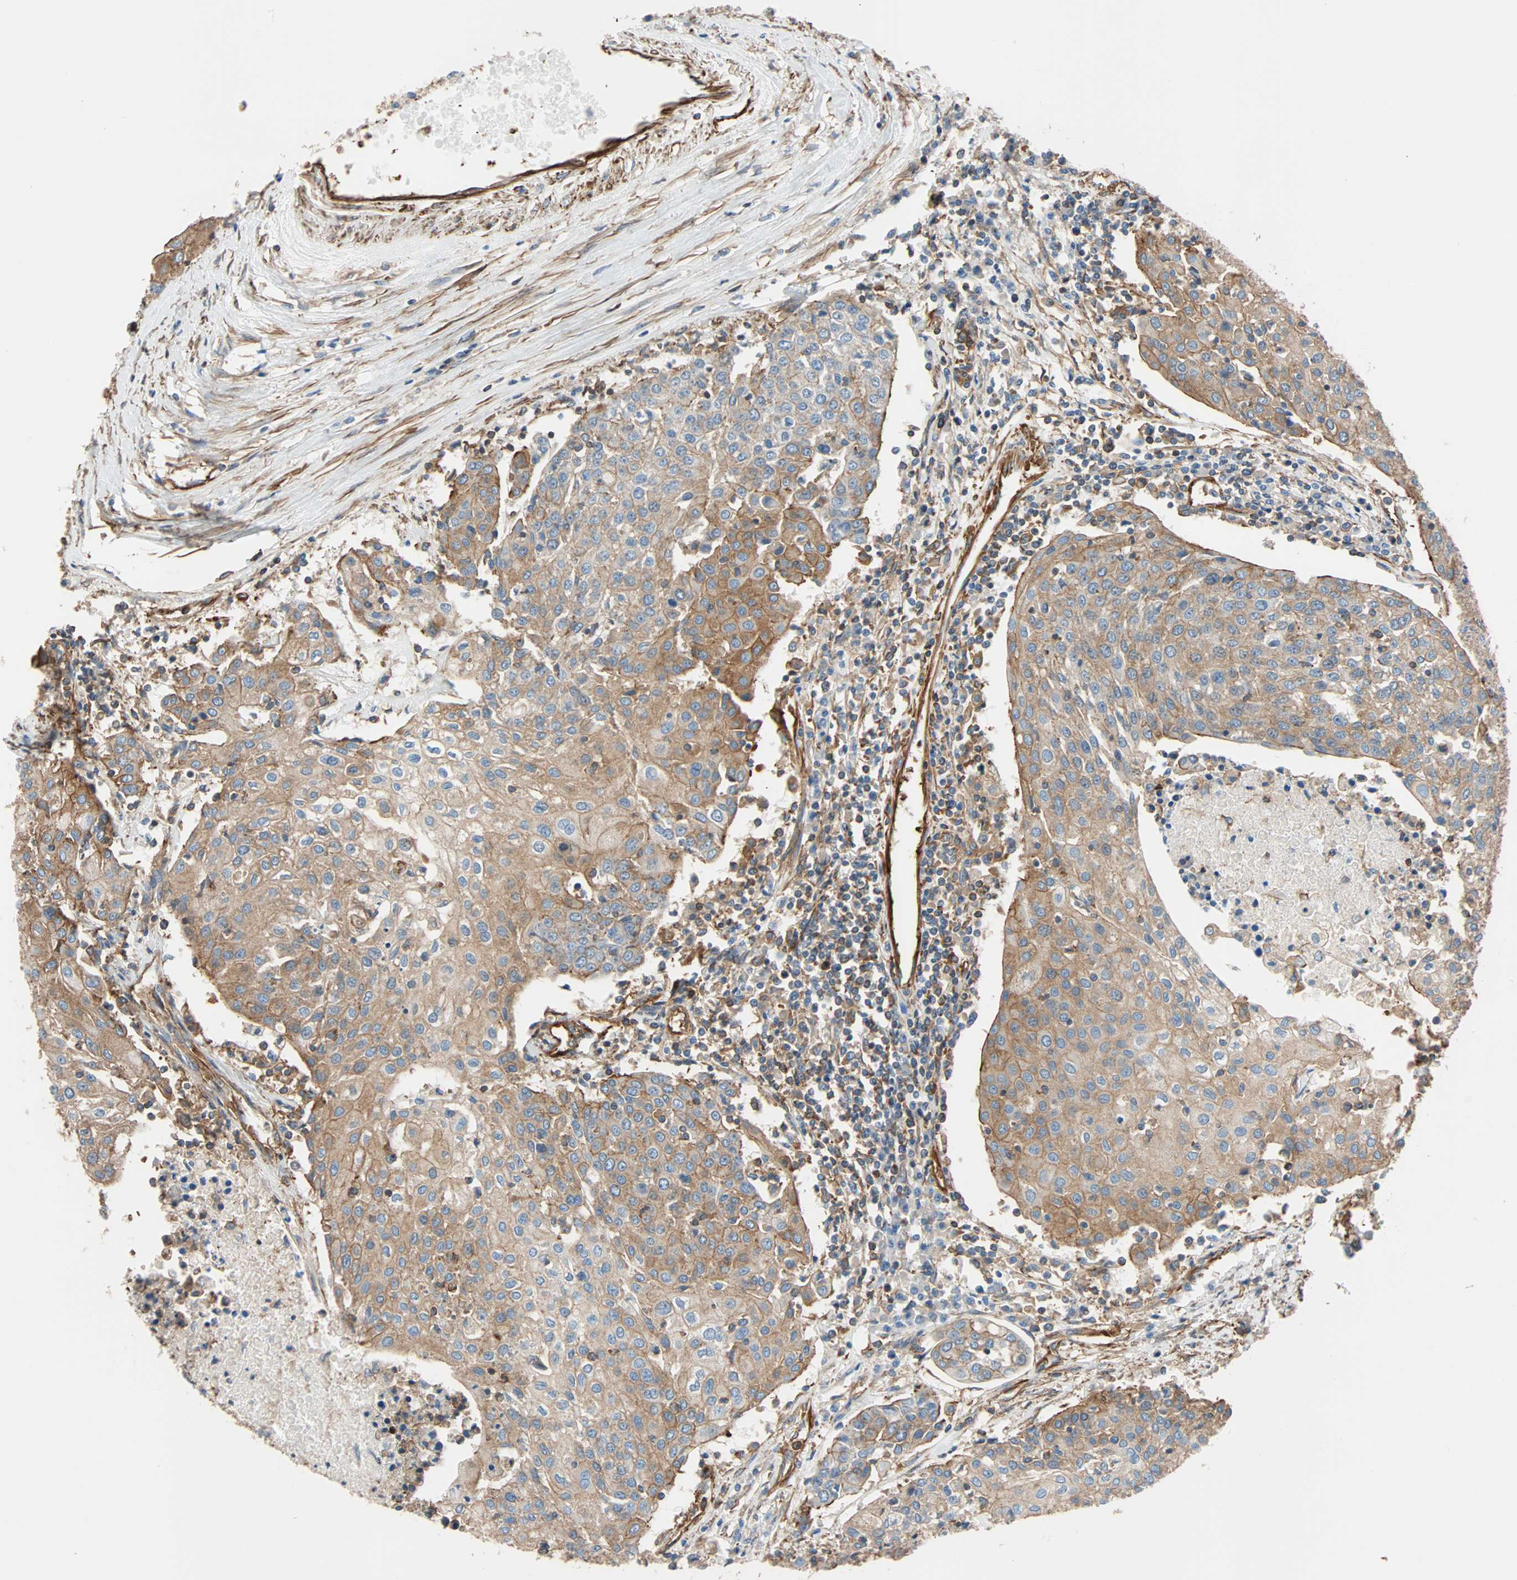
{"staining": {"intensity": "moderate", "quantity": "25%-75%", "location": "cytoplasmic/membranous"}, "tissue": "urothelial cancer", "cell_type": "Tumor cells", "image_type": "cancer", "snomed": [{"axis": "morphology", "description": "Urothelial carcinoma, High grade"}, {"axis": "topography", "description": "Urinary bladder"}], "caption": "Brown immunohistochemical staining in urothelial cancer reveals moderate cytoplasmic/membranous expression in about 25%-75% of tumor cells. The staining was performed using DAB (3,3'-diaminobenzidine) to visualize the protein expression in brown, while the nuclei were stained in blue with hematoxylin (Magnification: 20x).", "gene": "GALNT10", "patient": {"sex": "female", "age": 85}}